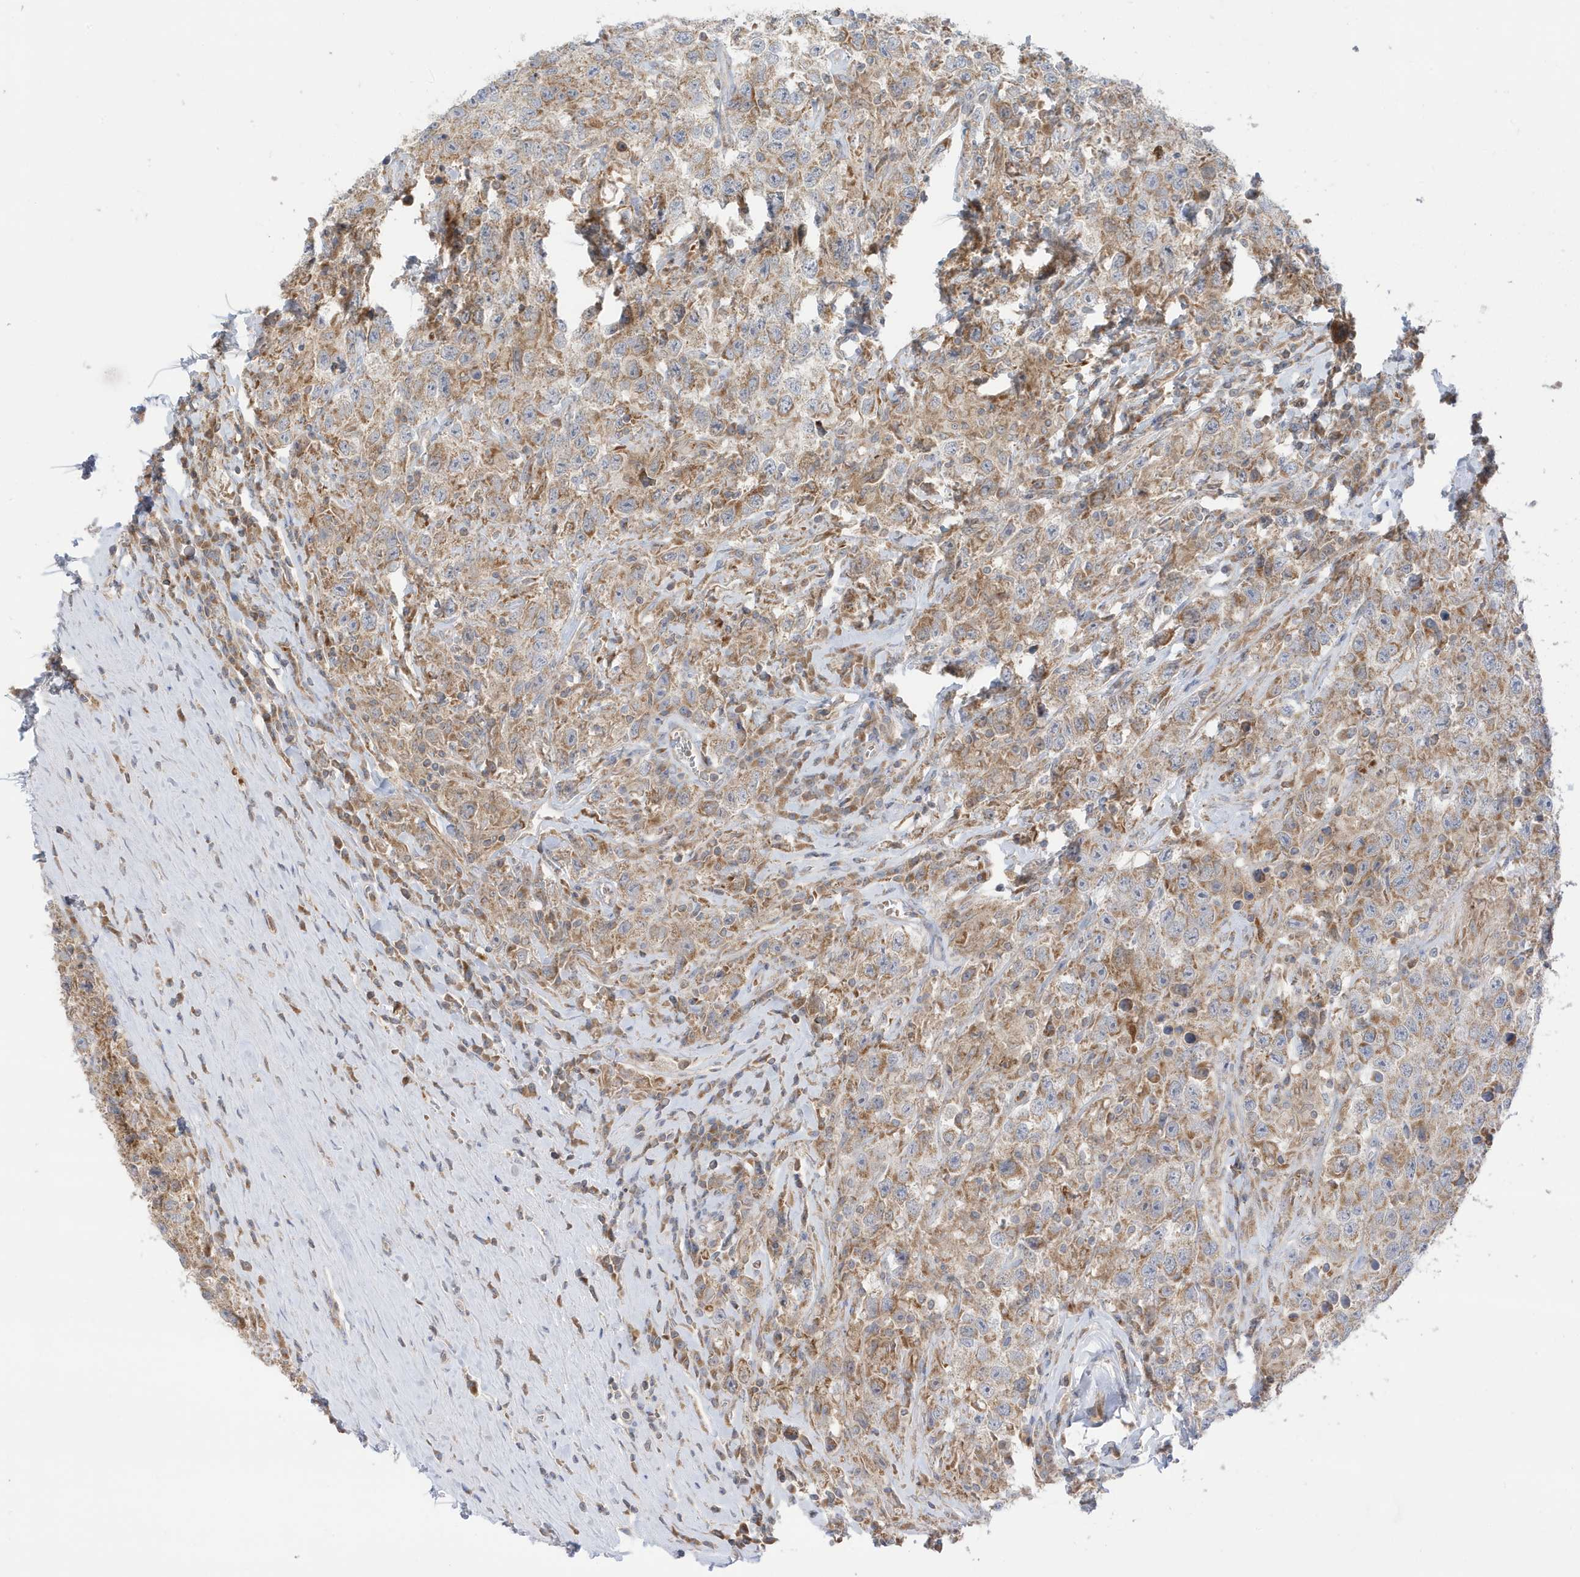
{"staining": {"intensity": "moderate", "quantity": ">75%", "location": "cytoplasmic/membranous"}, "tissue": "testis cancer", "cell_type": "Tumor cells", "image_type": "cancer", "snomed": [{"axis": "morphology", "description": "Seminoma, NOS"}, {"axis": "topography", "description": "Testis"}], "caption": "Human testis seminoma stained with a protein marker displays moderate staining in tumor cells.", "gene": "NPPC", "patient": {"sex": "male", "age": 41}}